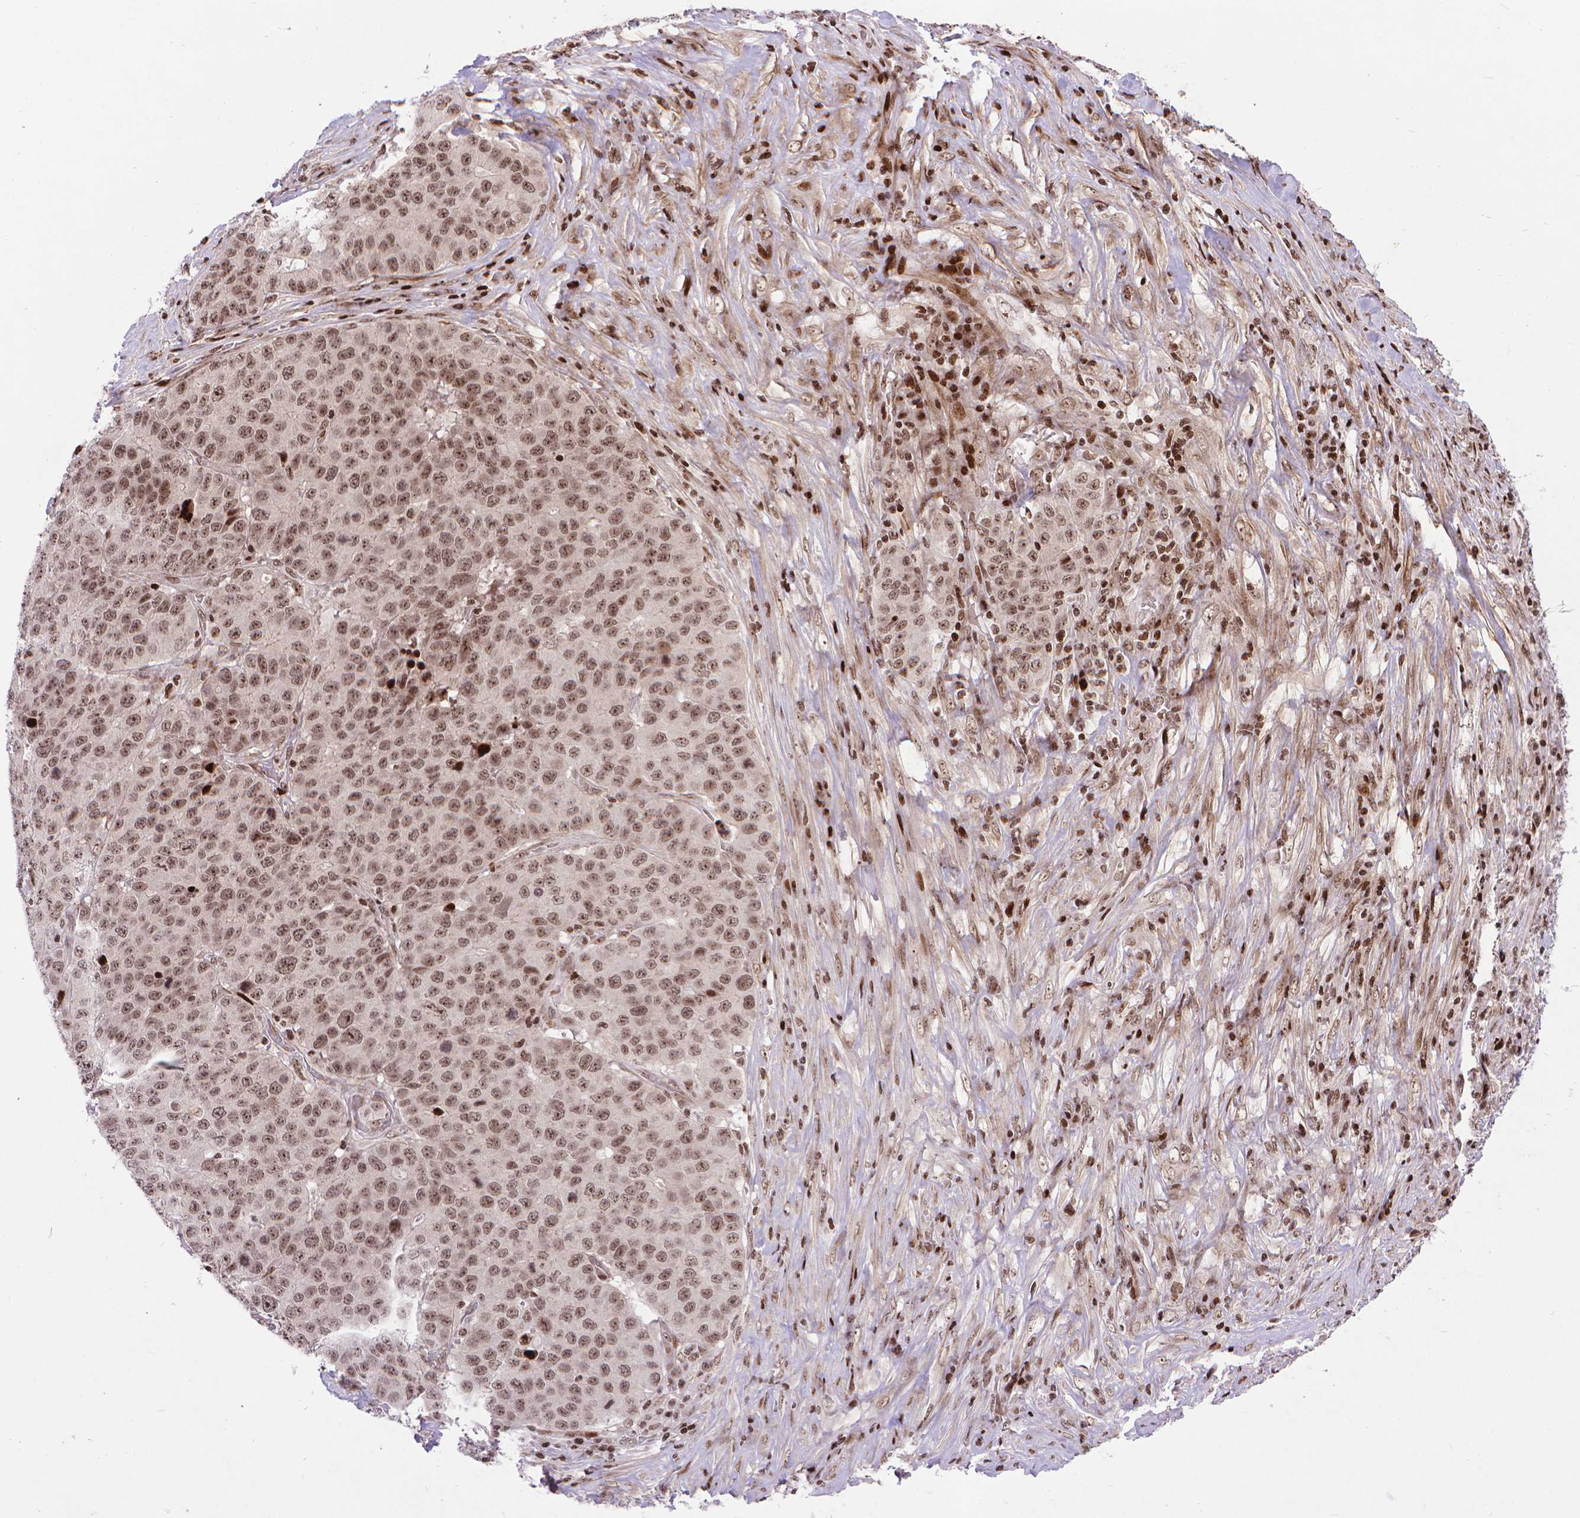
{"staining": {"intensity": "weak", "quantity": ">75%", "location": "nuclear"}, "tissue": "stomach cancer", "cell_type": "Tumor cells", "image_type": "cancer", "snomed": [{"axis": "morphology", "description": "Adenocarcinoma, NOS"}, {"axis": "topography", "description": "Stomach"}], "caption": "High-magnification brightfield microscopy of adenocarcinoma (stomach) stained with DAB (3,3'-diaminobenzidine) (brown) and counterstained with hematoxylin (blue). tumor cells exhibit weak nuclear expression is present in approximately>75% of cells.", "gene": "AMER1", "patient": {"sex": "male", "age": 71}}